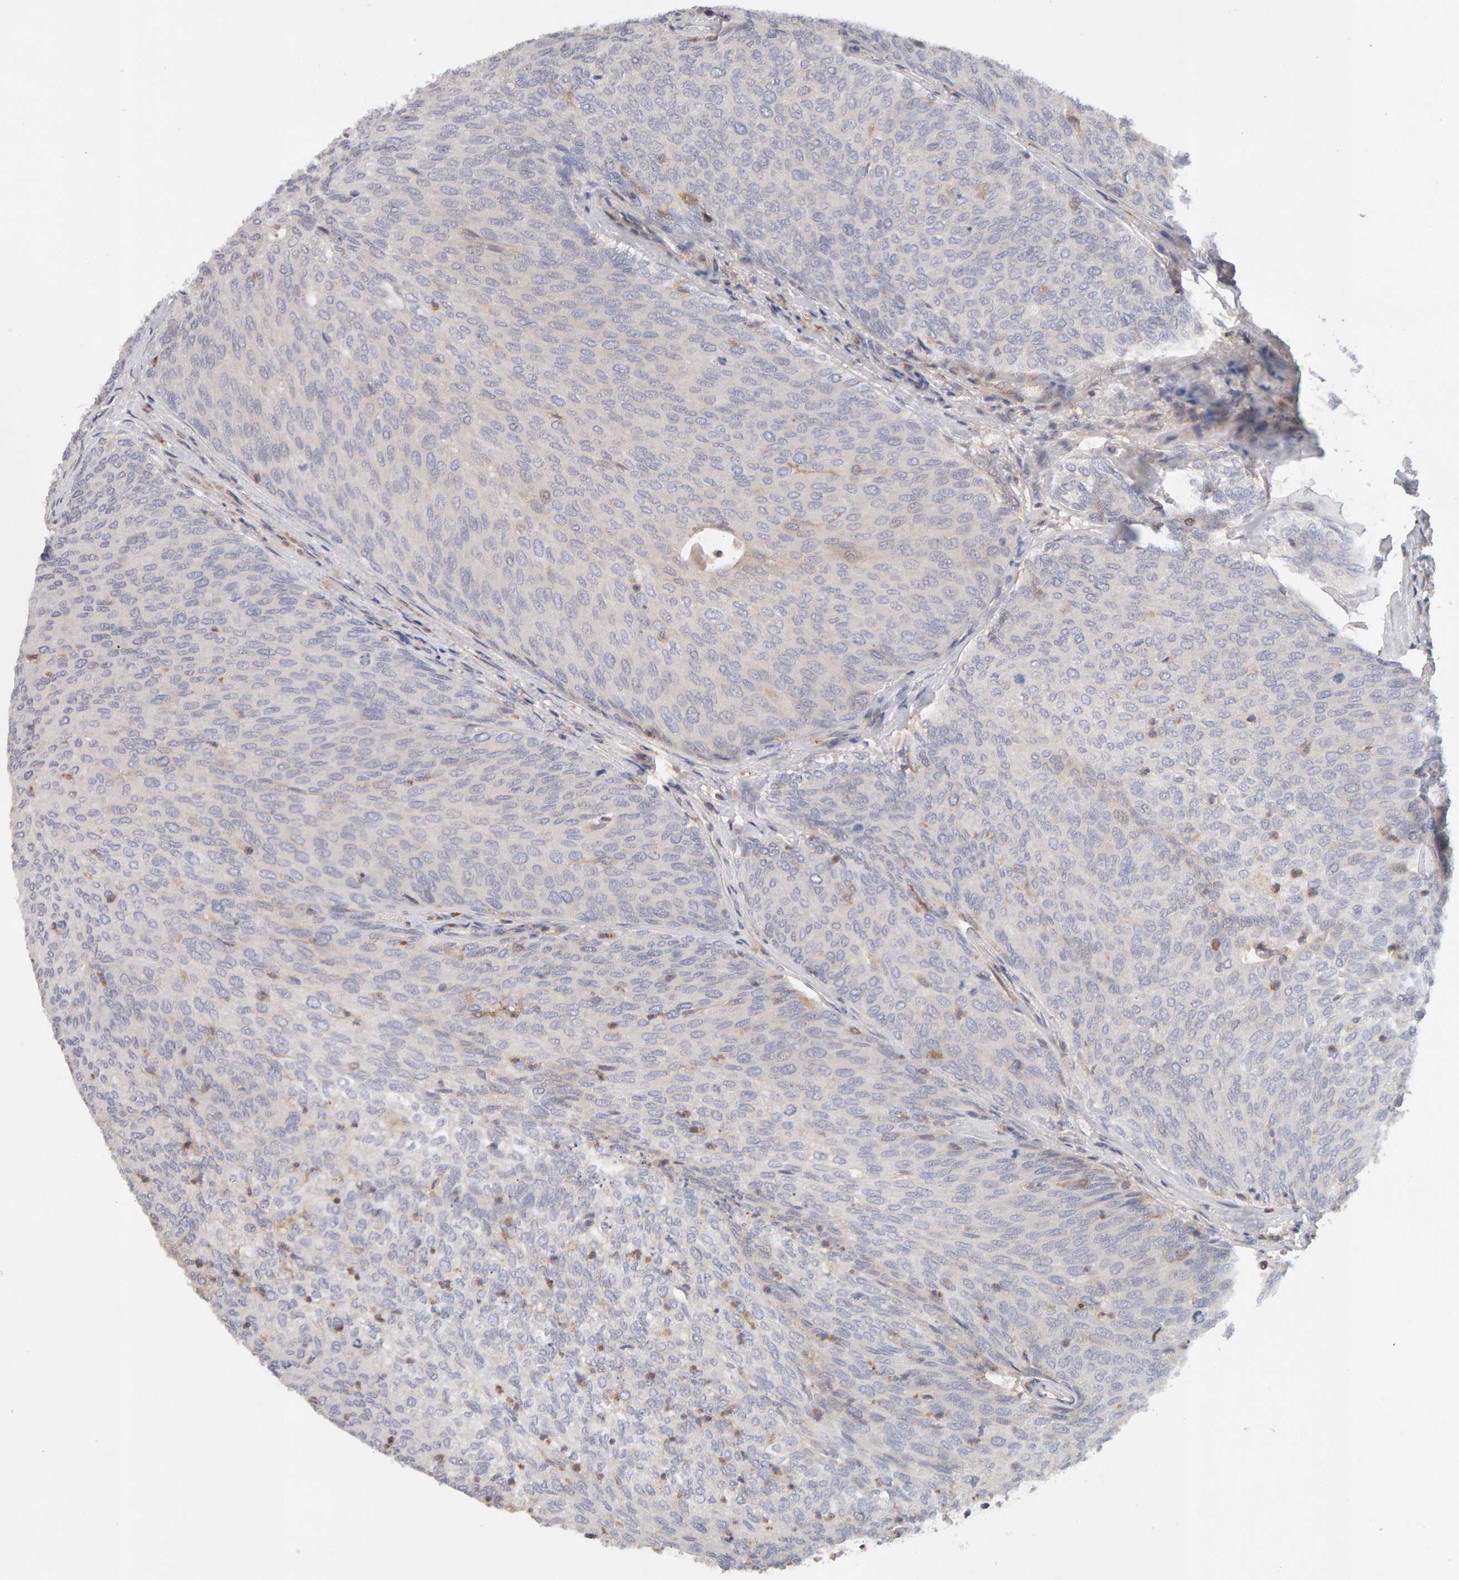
{"staining": {"intensity": "negative", "quantity": "none", "location": "none"}, "tissue": "urothelial cancer", "cell_type": "Tumor cells", "image_type": "cancer", "snomed": [{"axis": "morphology", "description": "Urothelial carcinoma, Low grade"}, {"axis": "topography", "description": "Urinary bladder"}], "caption": "A high-resolution histopathology image shows immunohistochemistry (IHC) staining of urothelial cancer, which shows no significant expression in tumor cells.", "gene": "NUDCD1", "patient": {"sex": "female", "age": 79}}